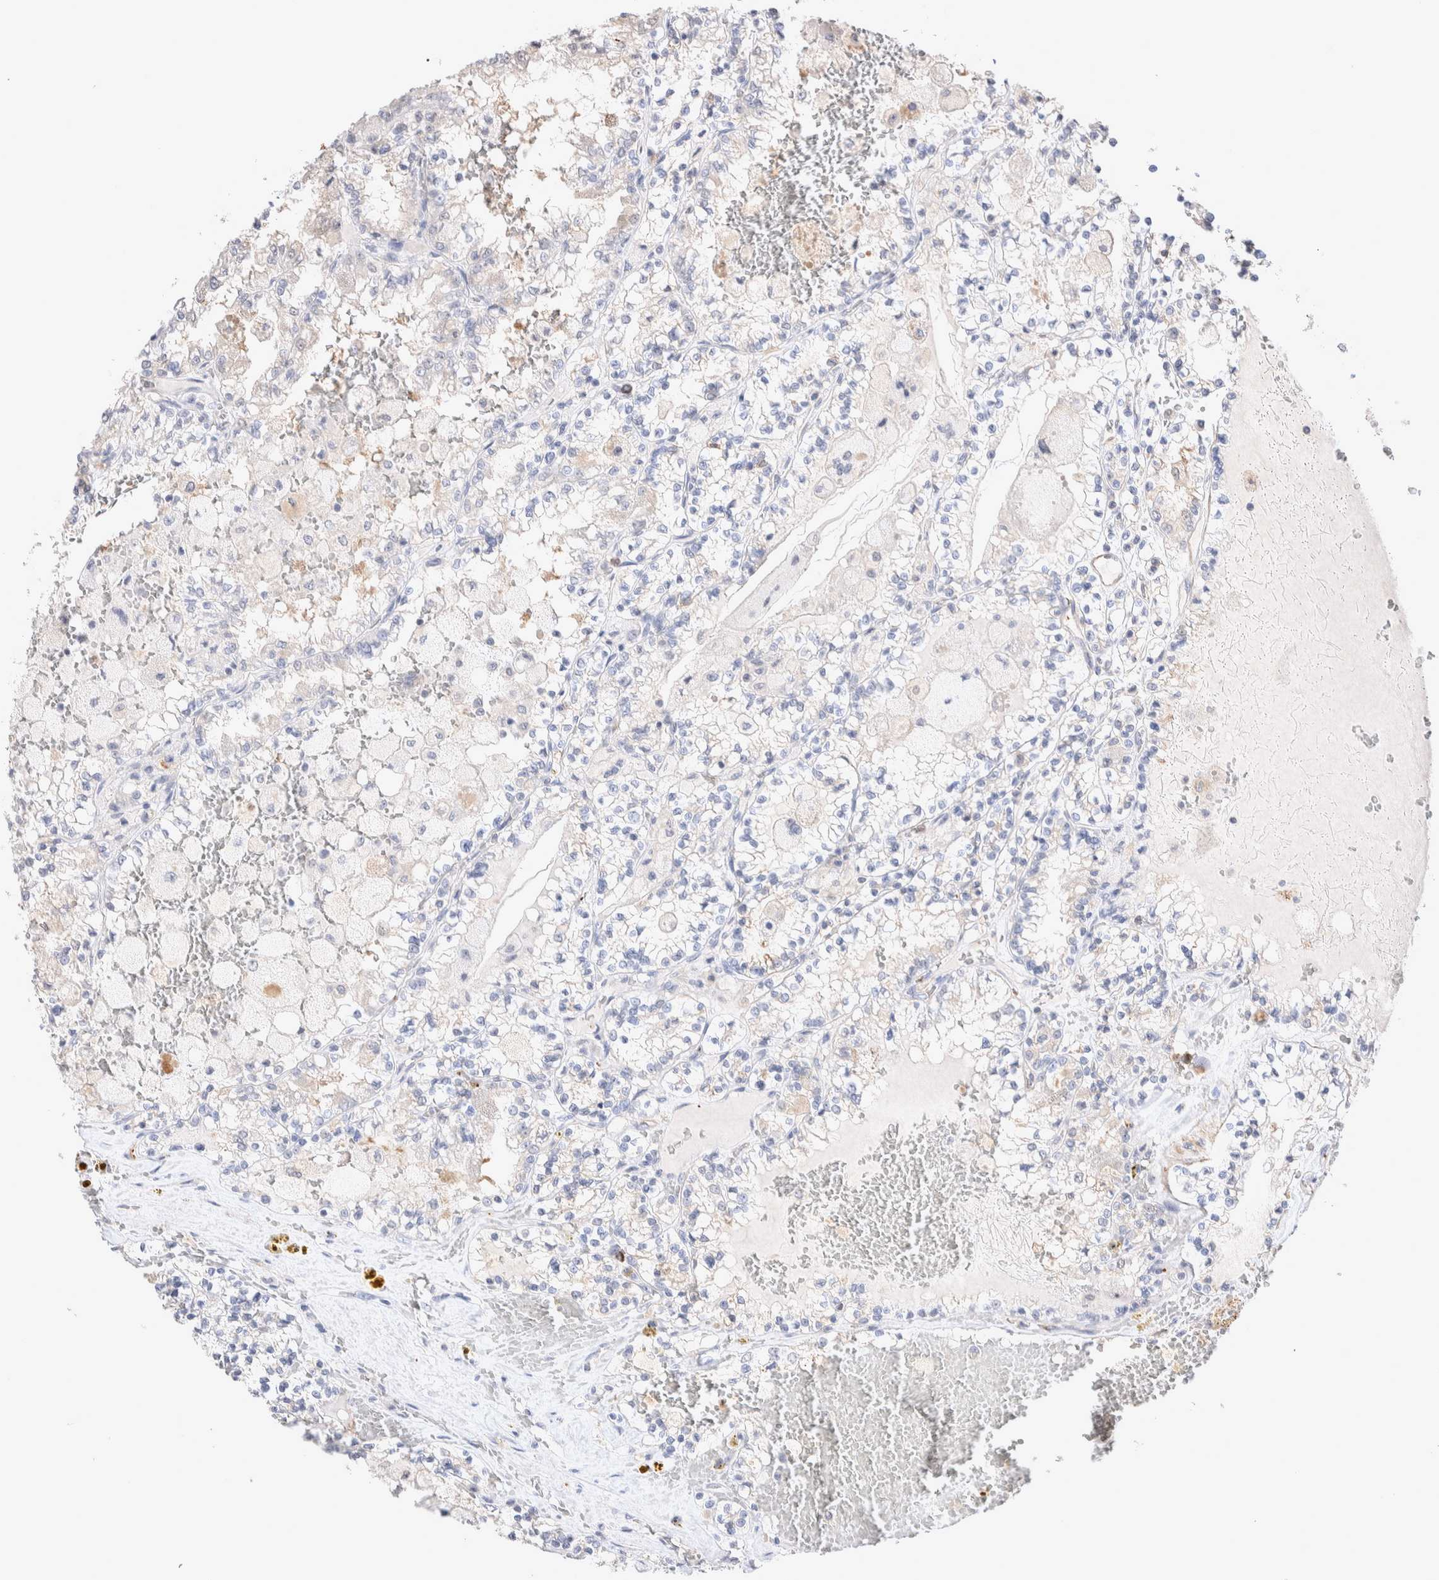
{"staining": {"intensity": "negative", "quantity": "none", "location": "none"}, "tissue": "renal cancer", "cell_type": "Tumor cells", "image_type": "cancer", "snomed": [{"axis": "morphology", "description": "Adenocarcinoma, NOS"}, {"axis": "topography", "description": "Kidney"}], "caption": "The IHC photomicrograph has no significant positivity in tumor cells of renal cancer (adenocarcinoma) tissue. (Immunohistochemistry (ihc), brightfield microscopy, high magnification).", "gene": "FFAR2", "patient": {"sex": "female", "age": 56}}